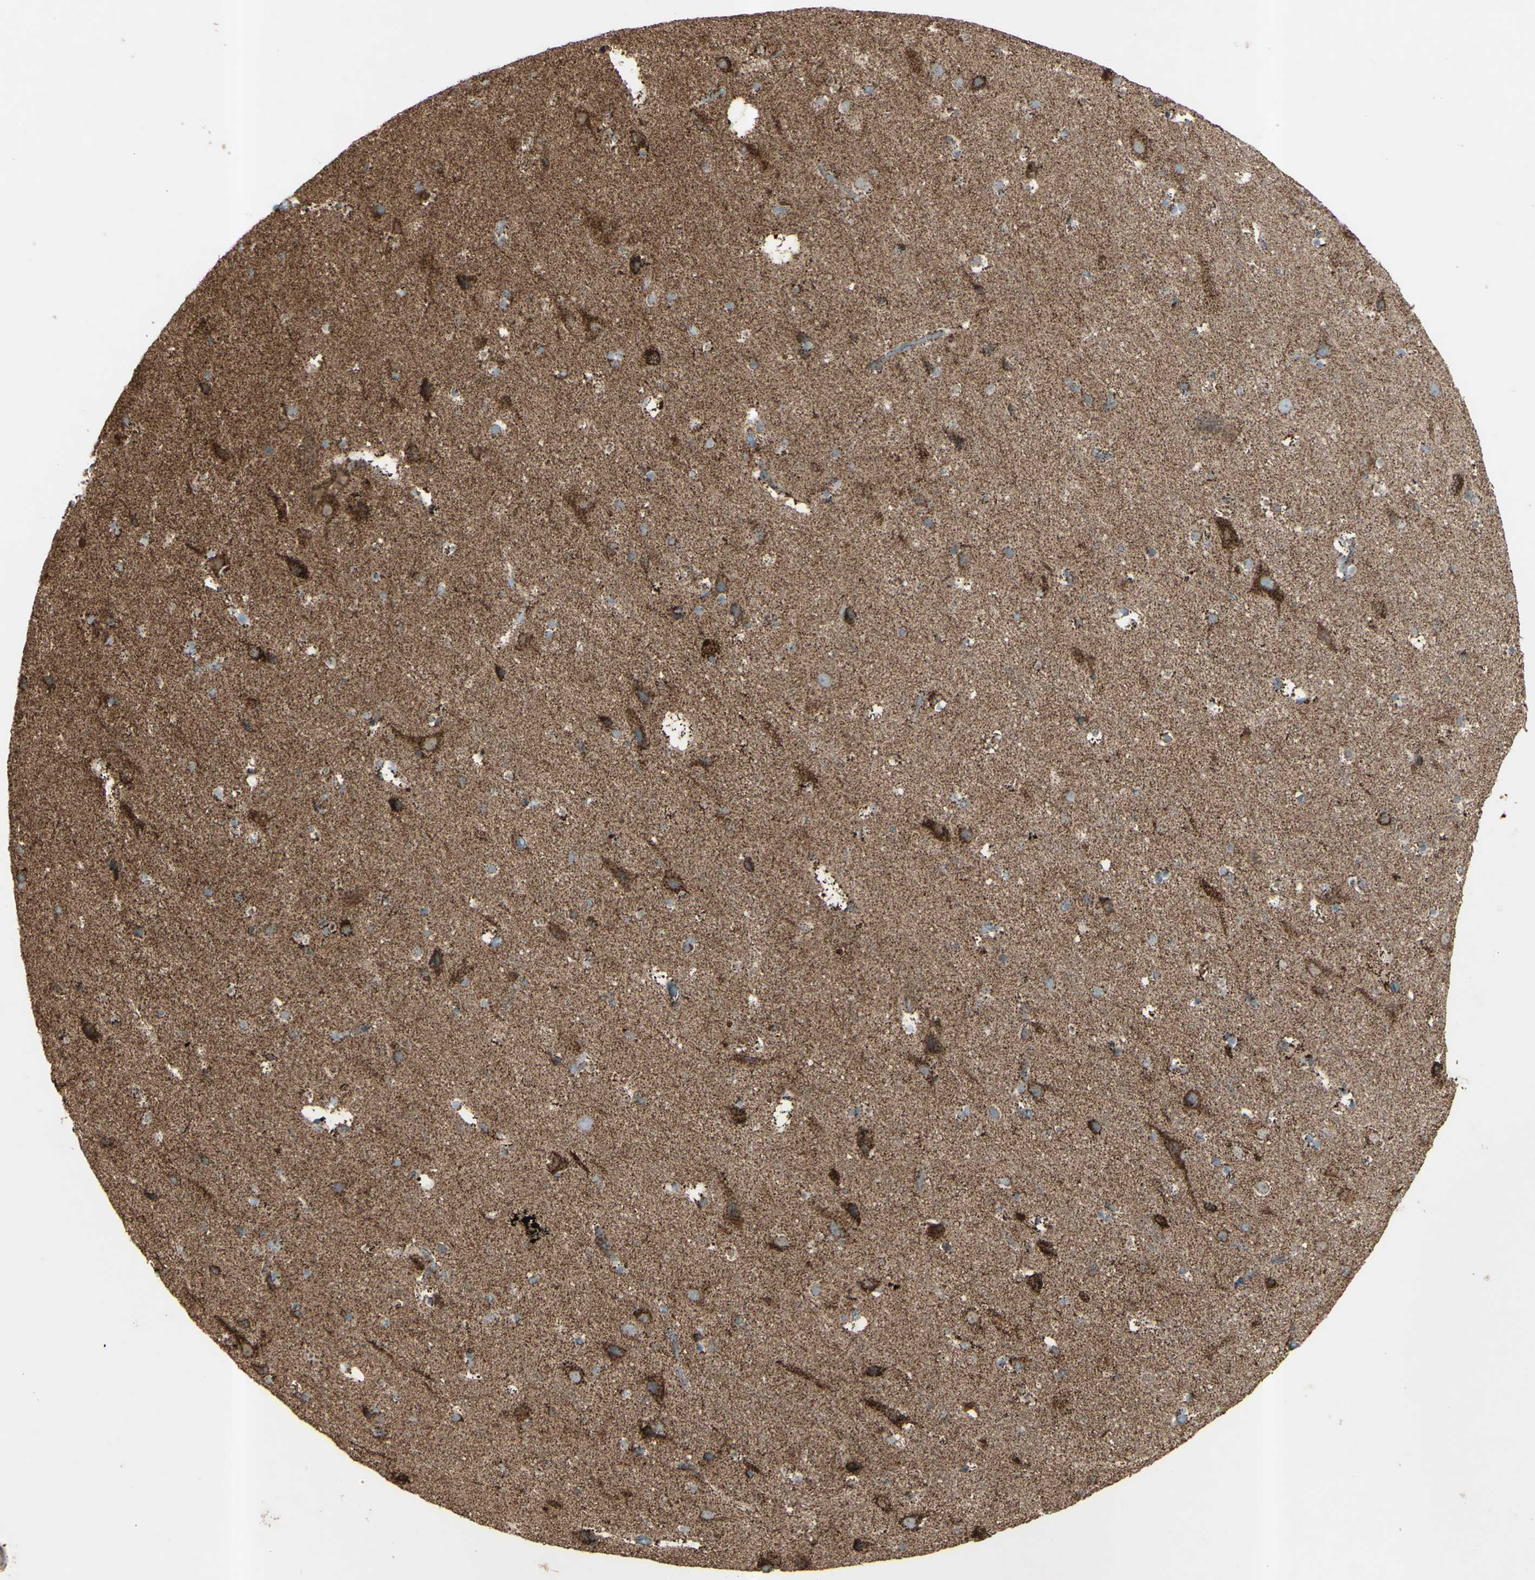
{"staining": {"intensity": "strong", "quantity": ">75%", "location": "cytoplasmic/membranous"}, "tissue": "cerebral cortex", "cell_type": "Endothelial cells", "image_type": "normal", "snomed": [{"axis": "morphology", "description": "Normal tissue, NOS"}, {"axis": "topography", "description": "Cerebral cortex"}], "caption": "A brown stain highlights strong cytoplasmic/membranous staining of a protein in endothelial cells of benign cerebral cortex.", "gene": "RHOT1", "patient": {"sex": "male", "age": 45}}